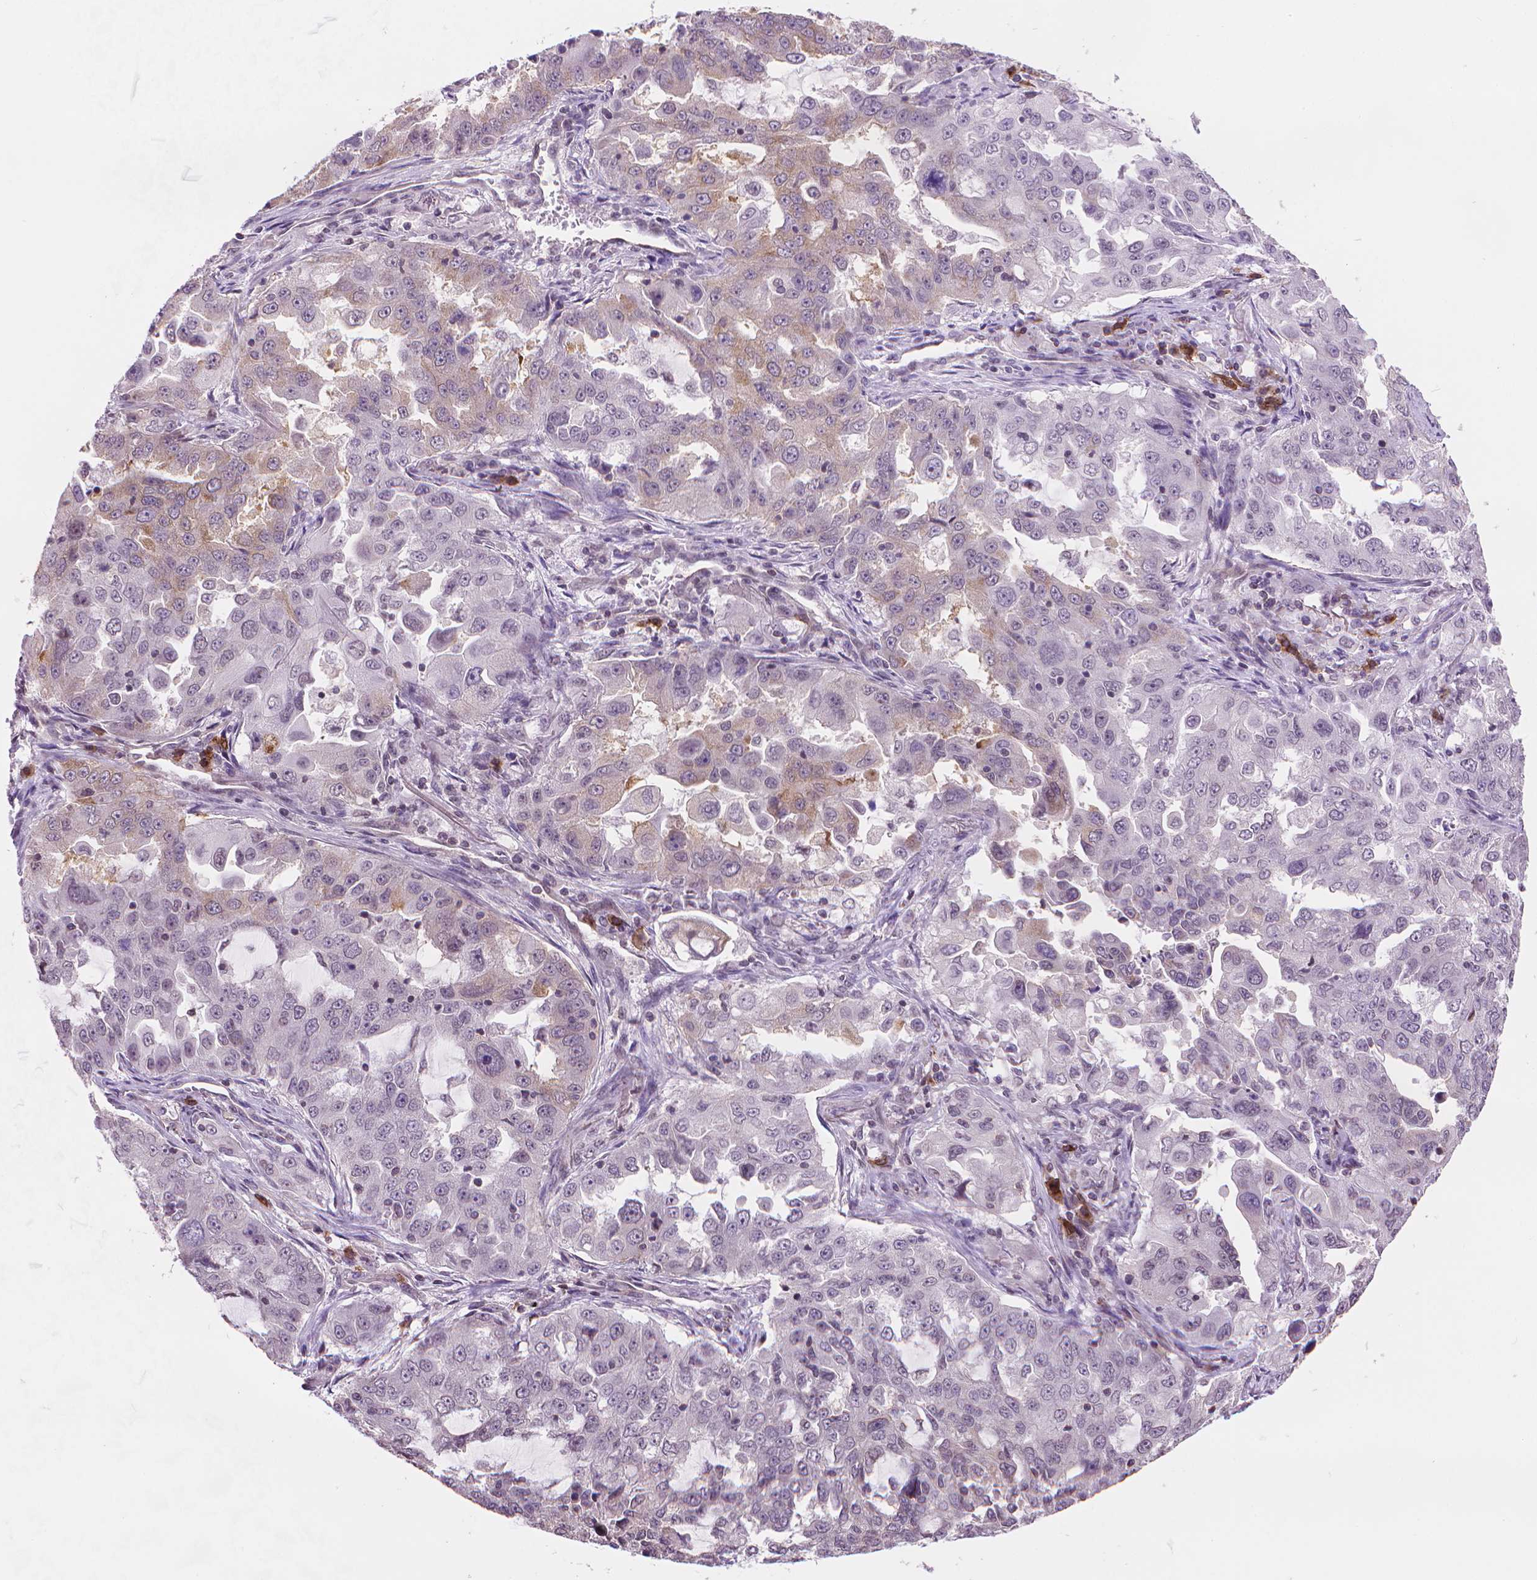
{"staining": {"intensity": "weak", "quantity": "<25%", "location": "cytoplasmic/membranous"}, "tissue": "lung cancer", "cell_type": "Tumor cells", "image_type": "cancer", "snomed": [{"axis": "morphology", "description": "Adenocarcinoma, NOS"}, {"axis": "topography", "description": "Lung"}], "caption": "DAB (3,3'-diaminobenzidine) immunohistochemical staining of lung adenocarcinoma shows no significant positivity in tumor cells.", "gene": "TMEM184A", "patient": {"sex": "female", "age": 61}}